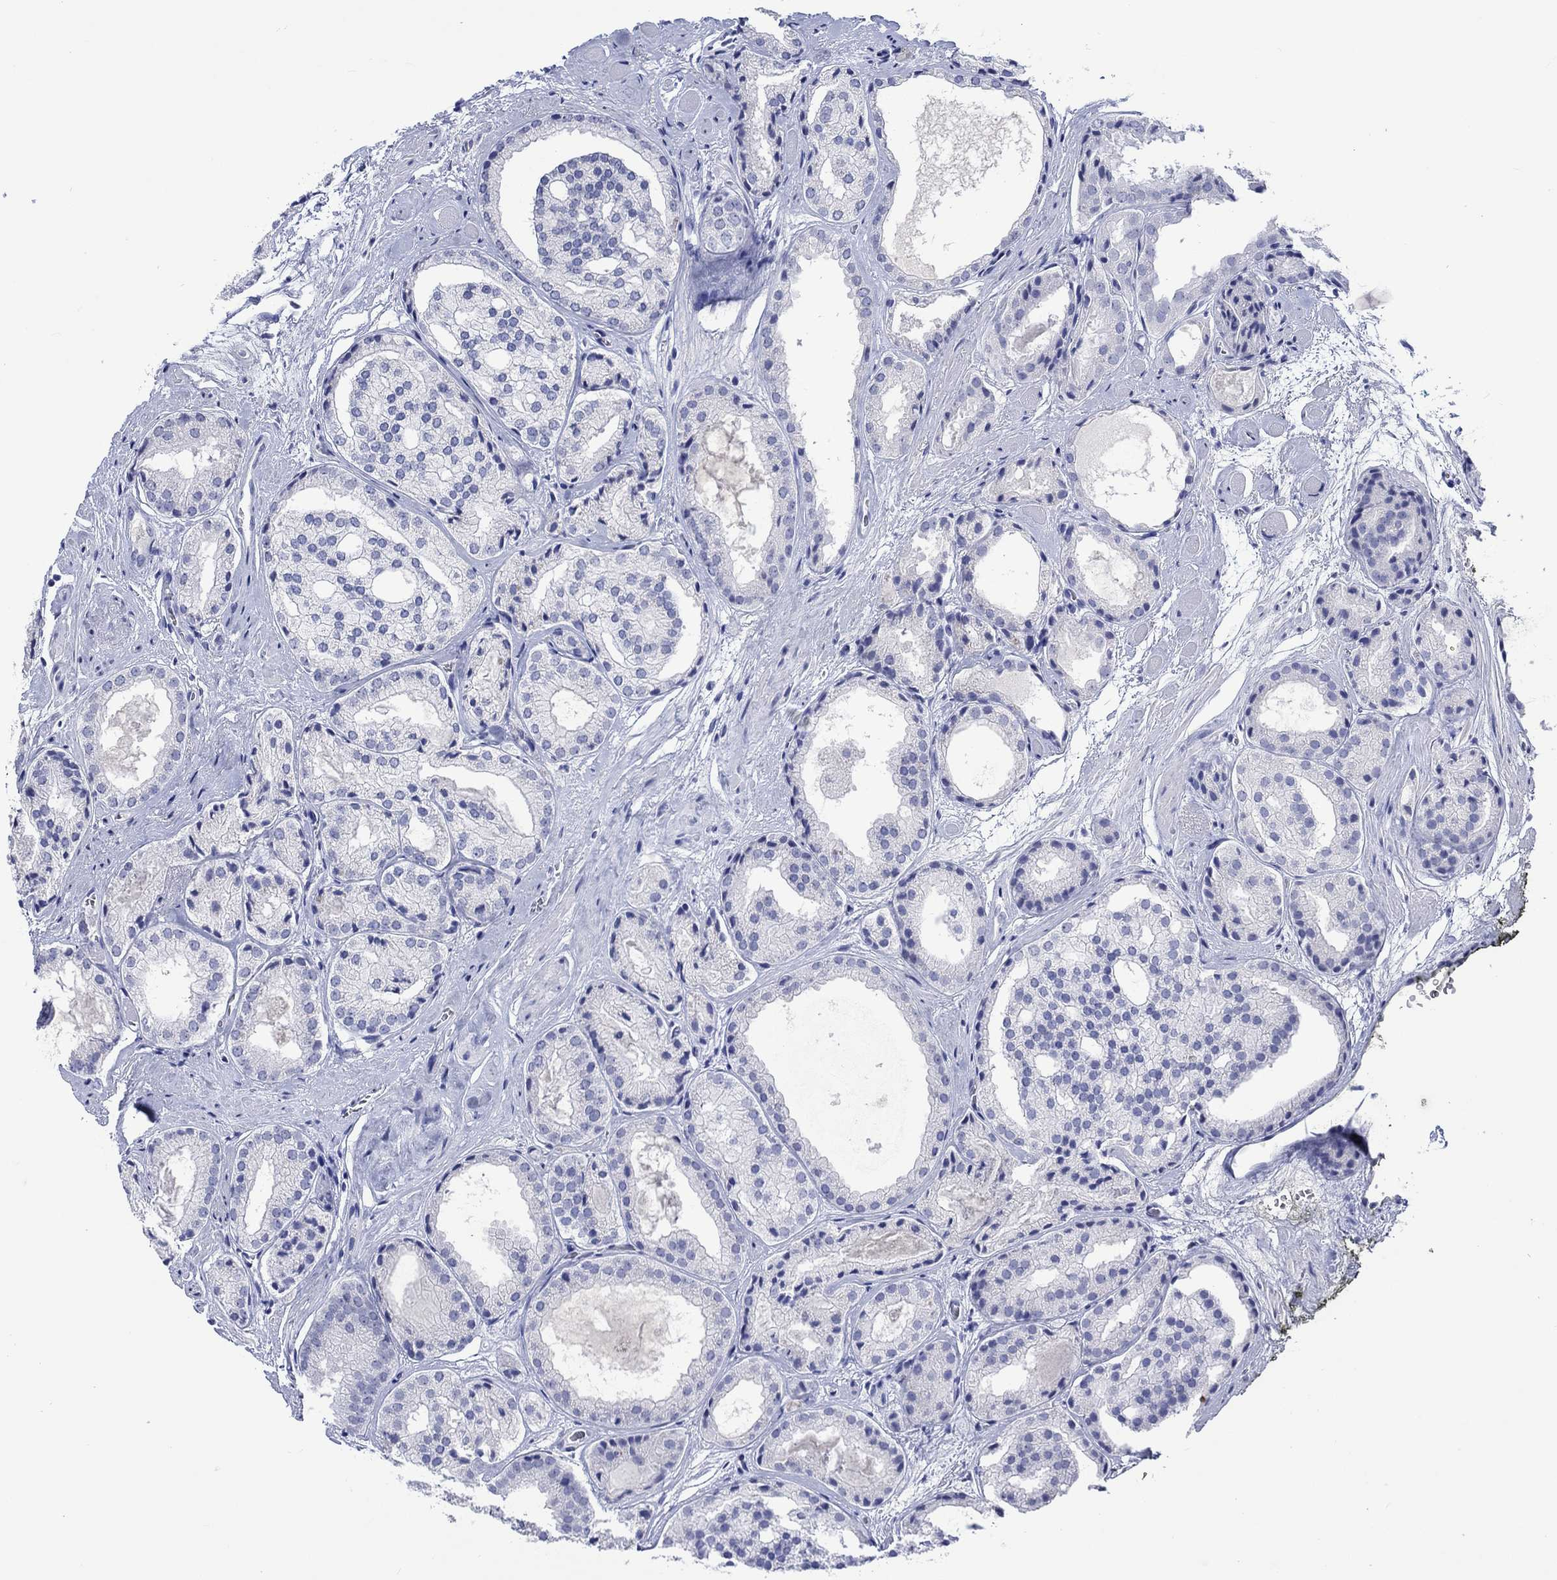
{"staining": {"intensity": "negative", "quantity": "none", "location": "none"}, "tissue": "prostate cancer", "cell_type": "Tumor cells", "image_type": "cancer", "snomed": [{"axis": "morphology", "description": "Adenocarcinoma, Low grade"}, {"axis": "topography", "description": "Prostate"}], "caption": "A histopathology image of human low-grade adenocarcinoma (prostate) is negative for staining in tumor cells.", "gene": "CACNG3", "patient": {"sex": "male", "age": 69}}